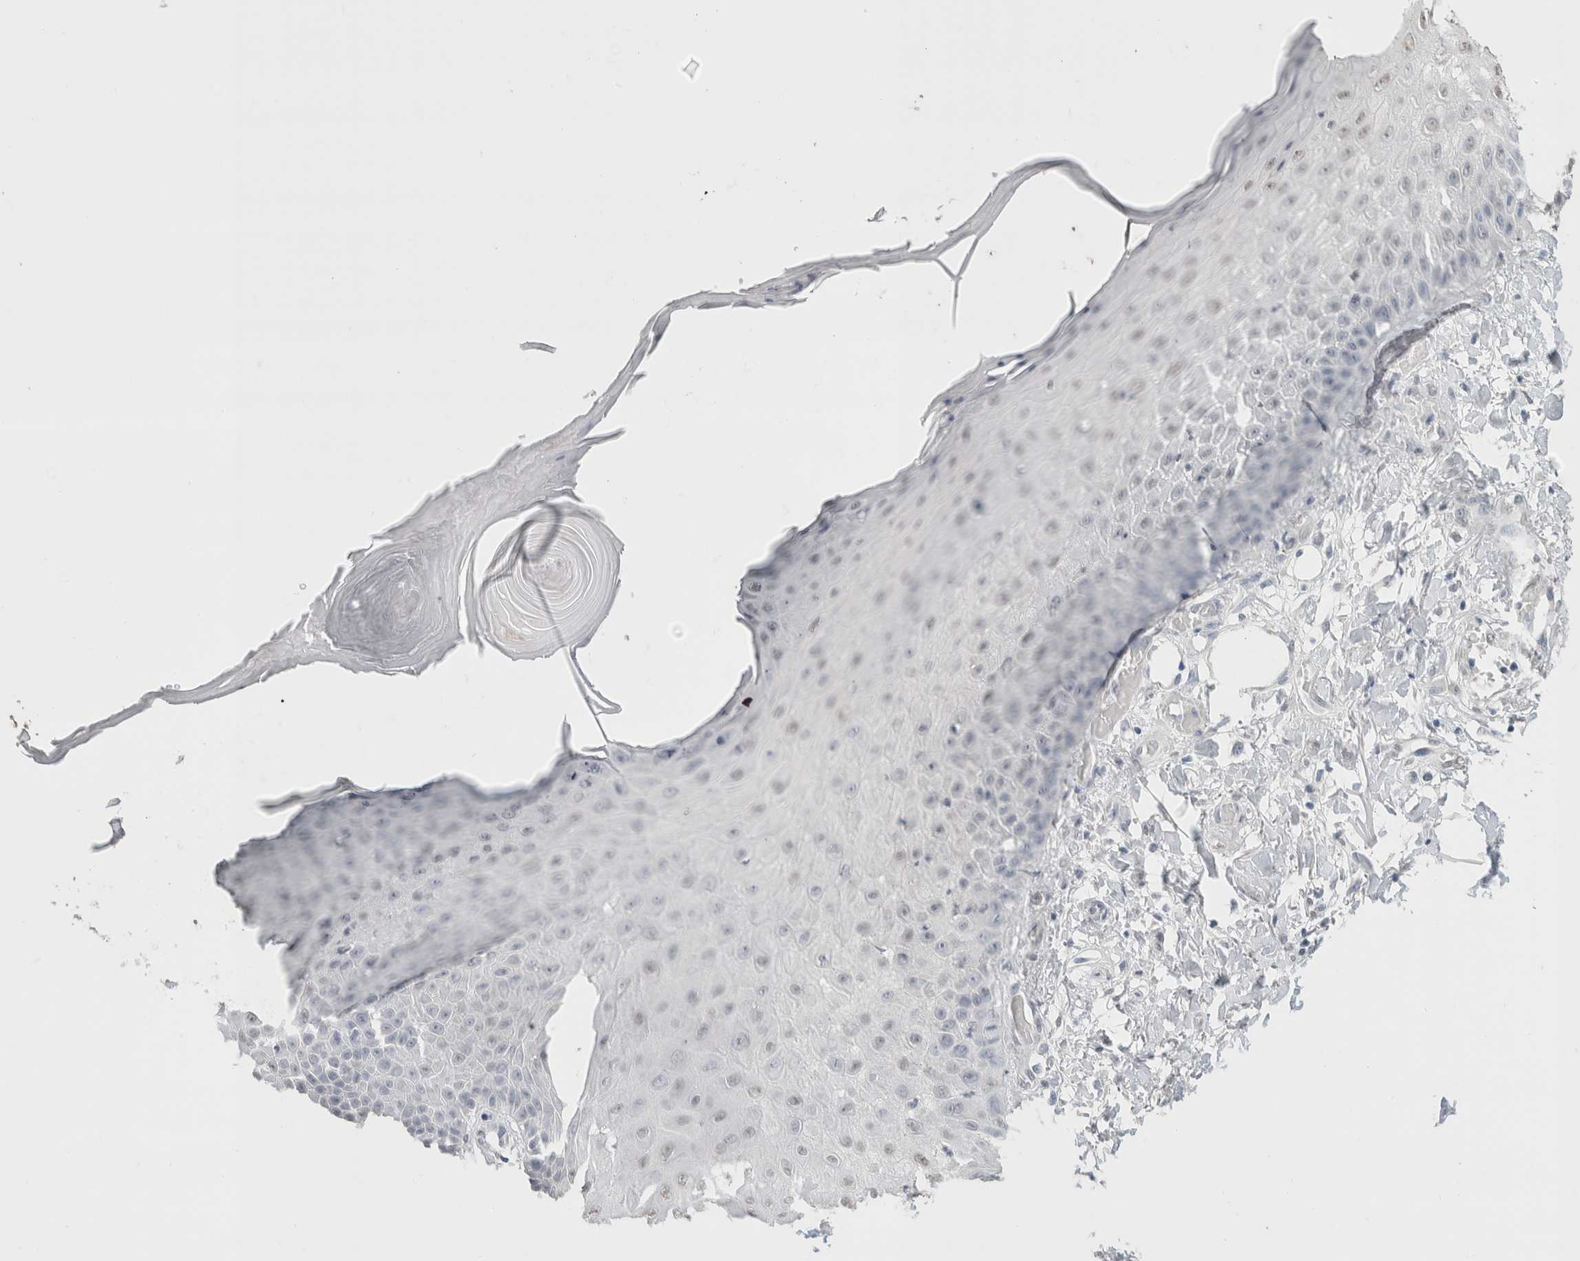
{"staining": {"intensity": "negative", "quantity": "none", "location": "none"}, "tissue": "skin", "cell_type": "Fibroblasts", "image_type": "normal", "snomed": [{"axis": "morphology", "description": "Normal tissue, NOS"}, {"axis": "morphology", "description": "Inflammation, NOS"}, {"axis": "topography", "description": "Skin"}], "caption": "There is no significant positivity in fibroblasts of skin.", "gene": "CD80", "patient": {"sex": "female", "age": 44}}